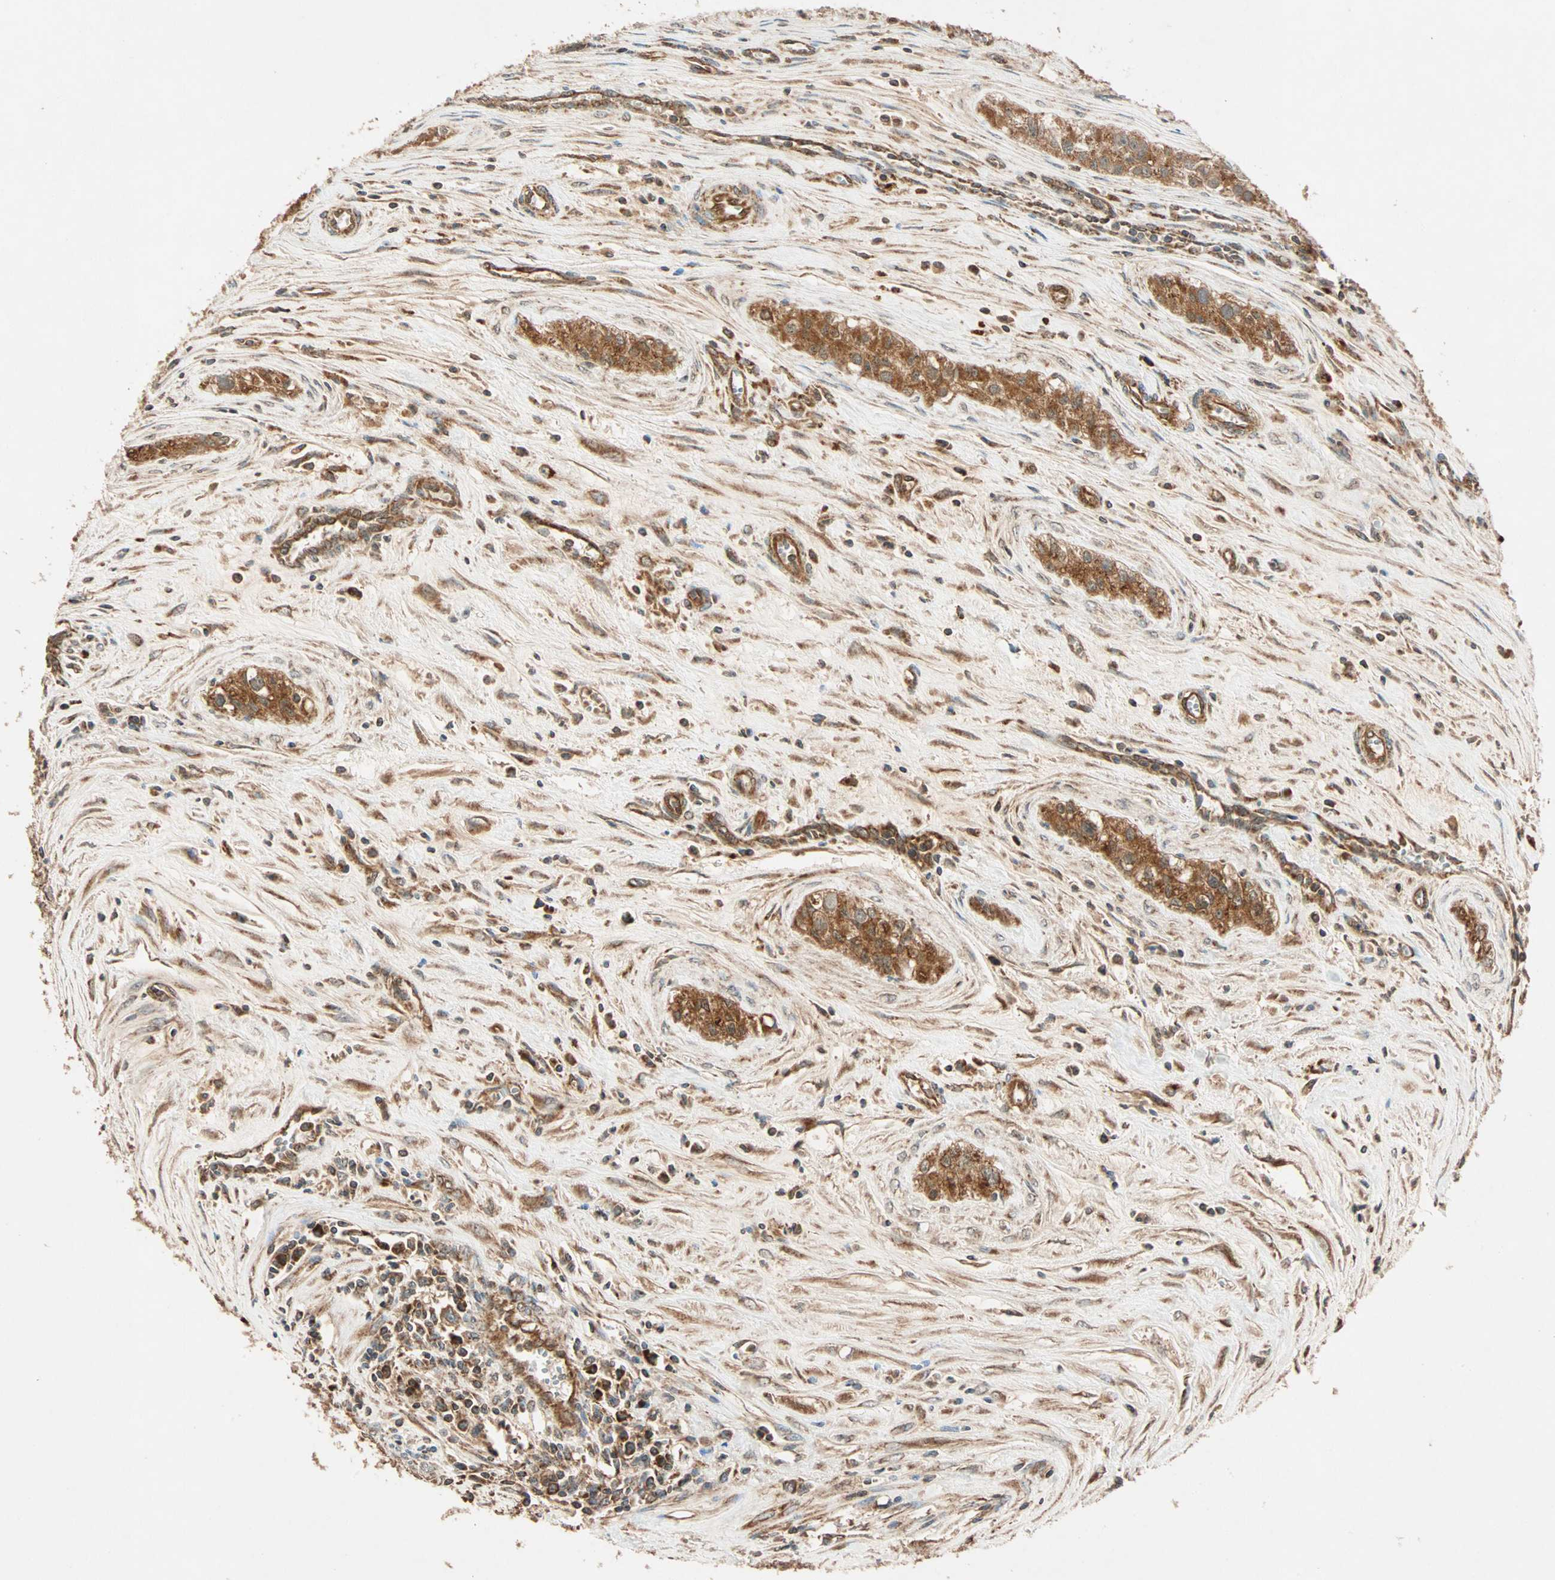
{"staining": {"intensity": "strong", "quantity": ">75%", "location": "cytoplasmic/membranous"}, "tissue": "testis cancer", "cell_type": "Tumor cells", "image_type": "cancer", "snomed": [{"axis": "morphology", "description": "Carcinoma, Embryonal, NOS"}, {"axis": "topography", "description": "Testis"}], "caption": "Immunohistochemical staining of human testis cancer displays high levels of strong cytoplasmic/membranous protein expression in approximately >75% of tumor cells. The protein is stained brown, and the nuclei are stained in blue (DAB (3,3'-diaminobenzidine) IHC with brightfield microscopy, high magnification).", "gene": "MAPK1", "patient": {"sex": "male", "age": 28}}